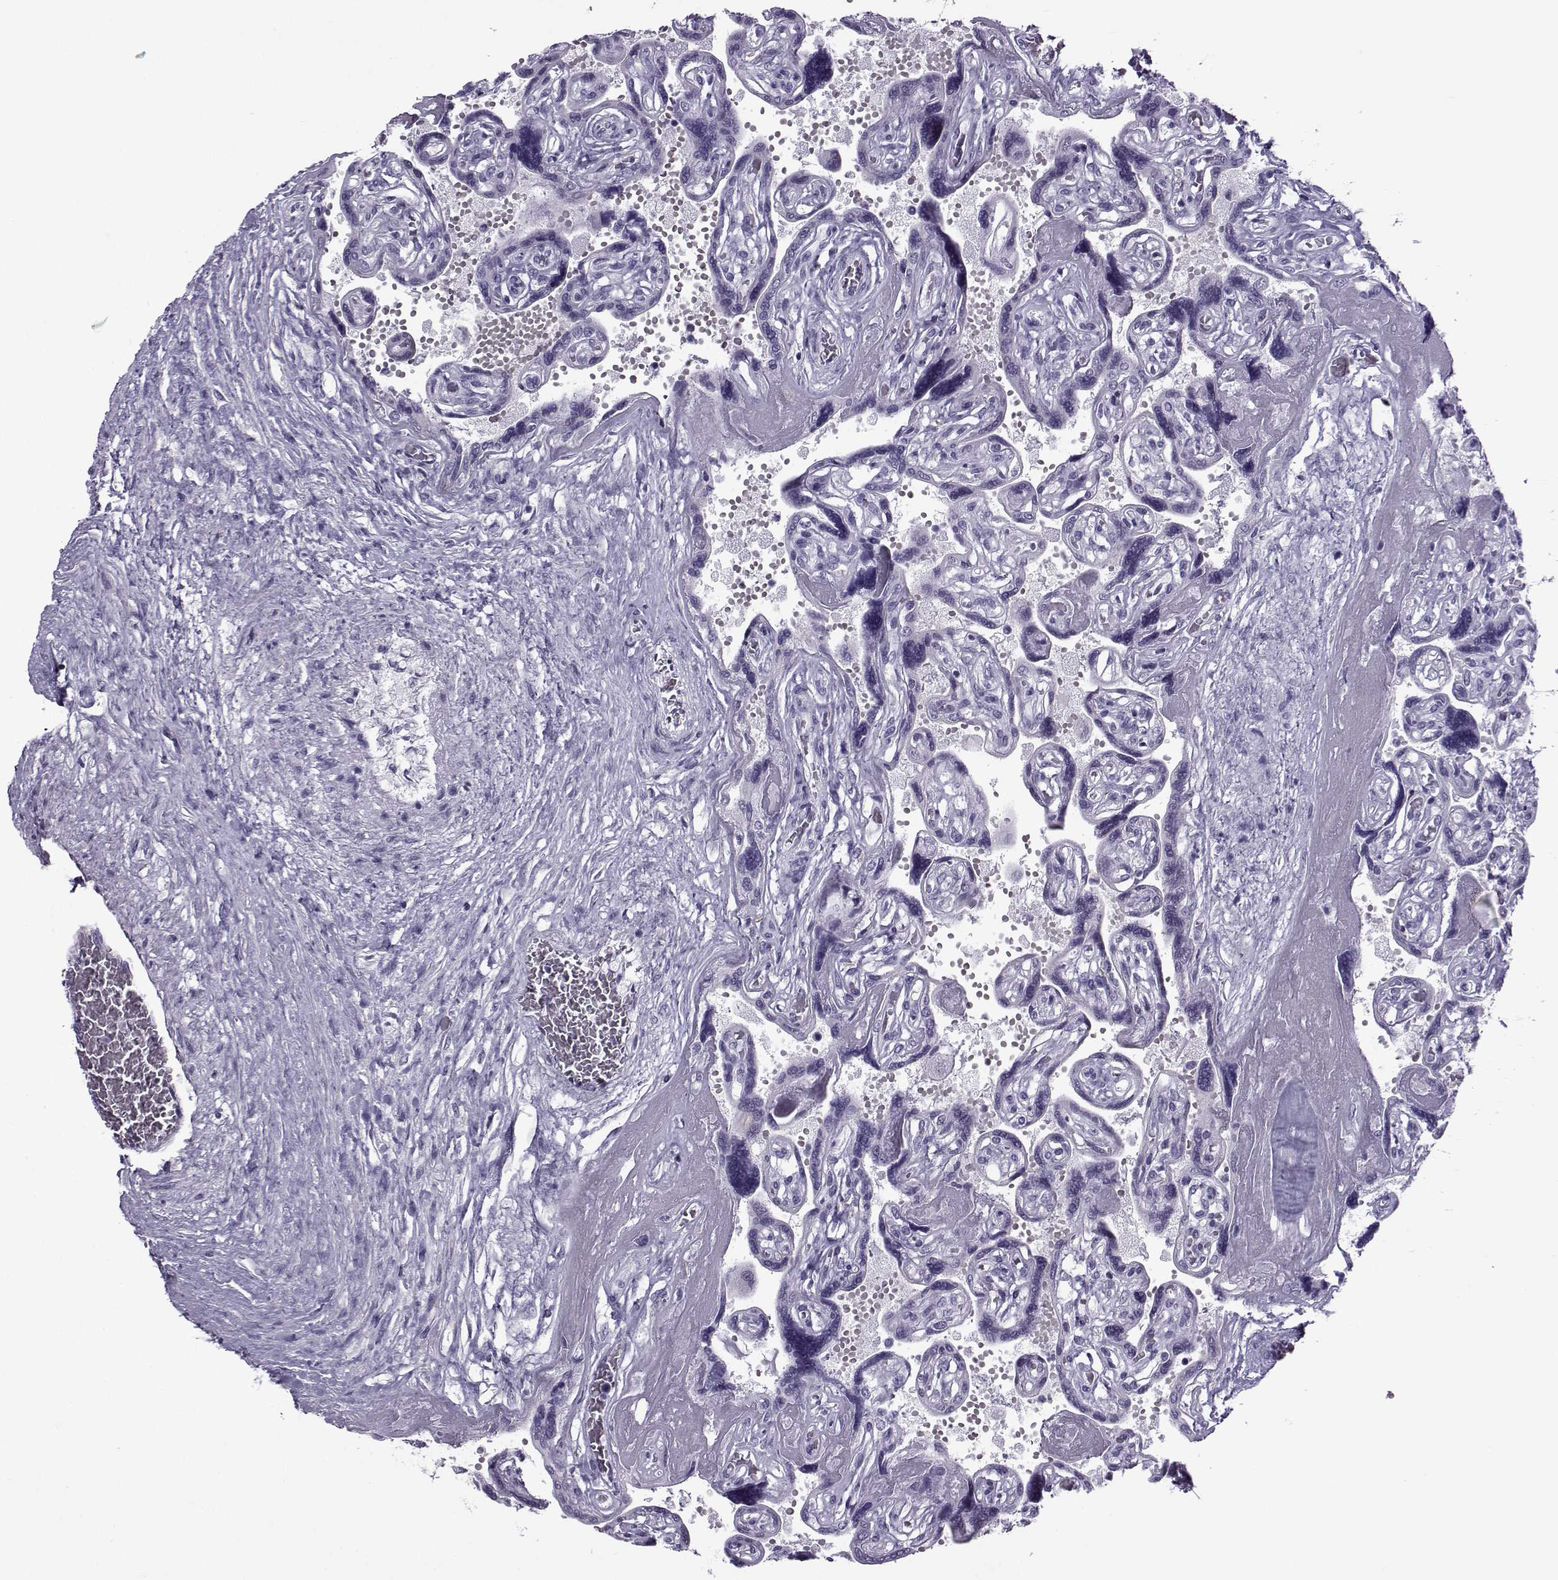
{"staining": {"intensity": "negative", "quantity": "none", "location": "none"}, "tissue": "placenta", "cell_type": "Decidual cells", "image_type": "normal", "snomed": [{"axis": "morphology", "description": "Normal tissue, NOS"}, {"axis": "topography", "description": "Placenta"}], "caption": "Decidual cells show no significant protein positivity in benign placenta.", "gene": "OIP5", "patient": {"sex": "female", "age": 32}}